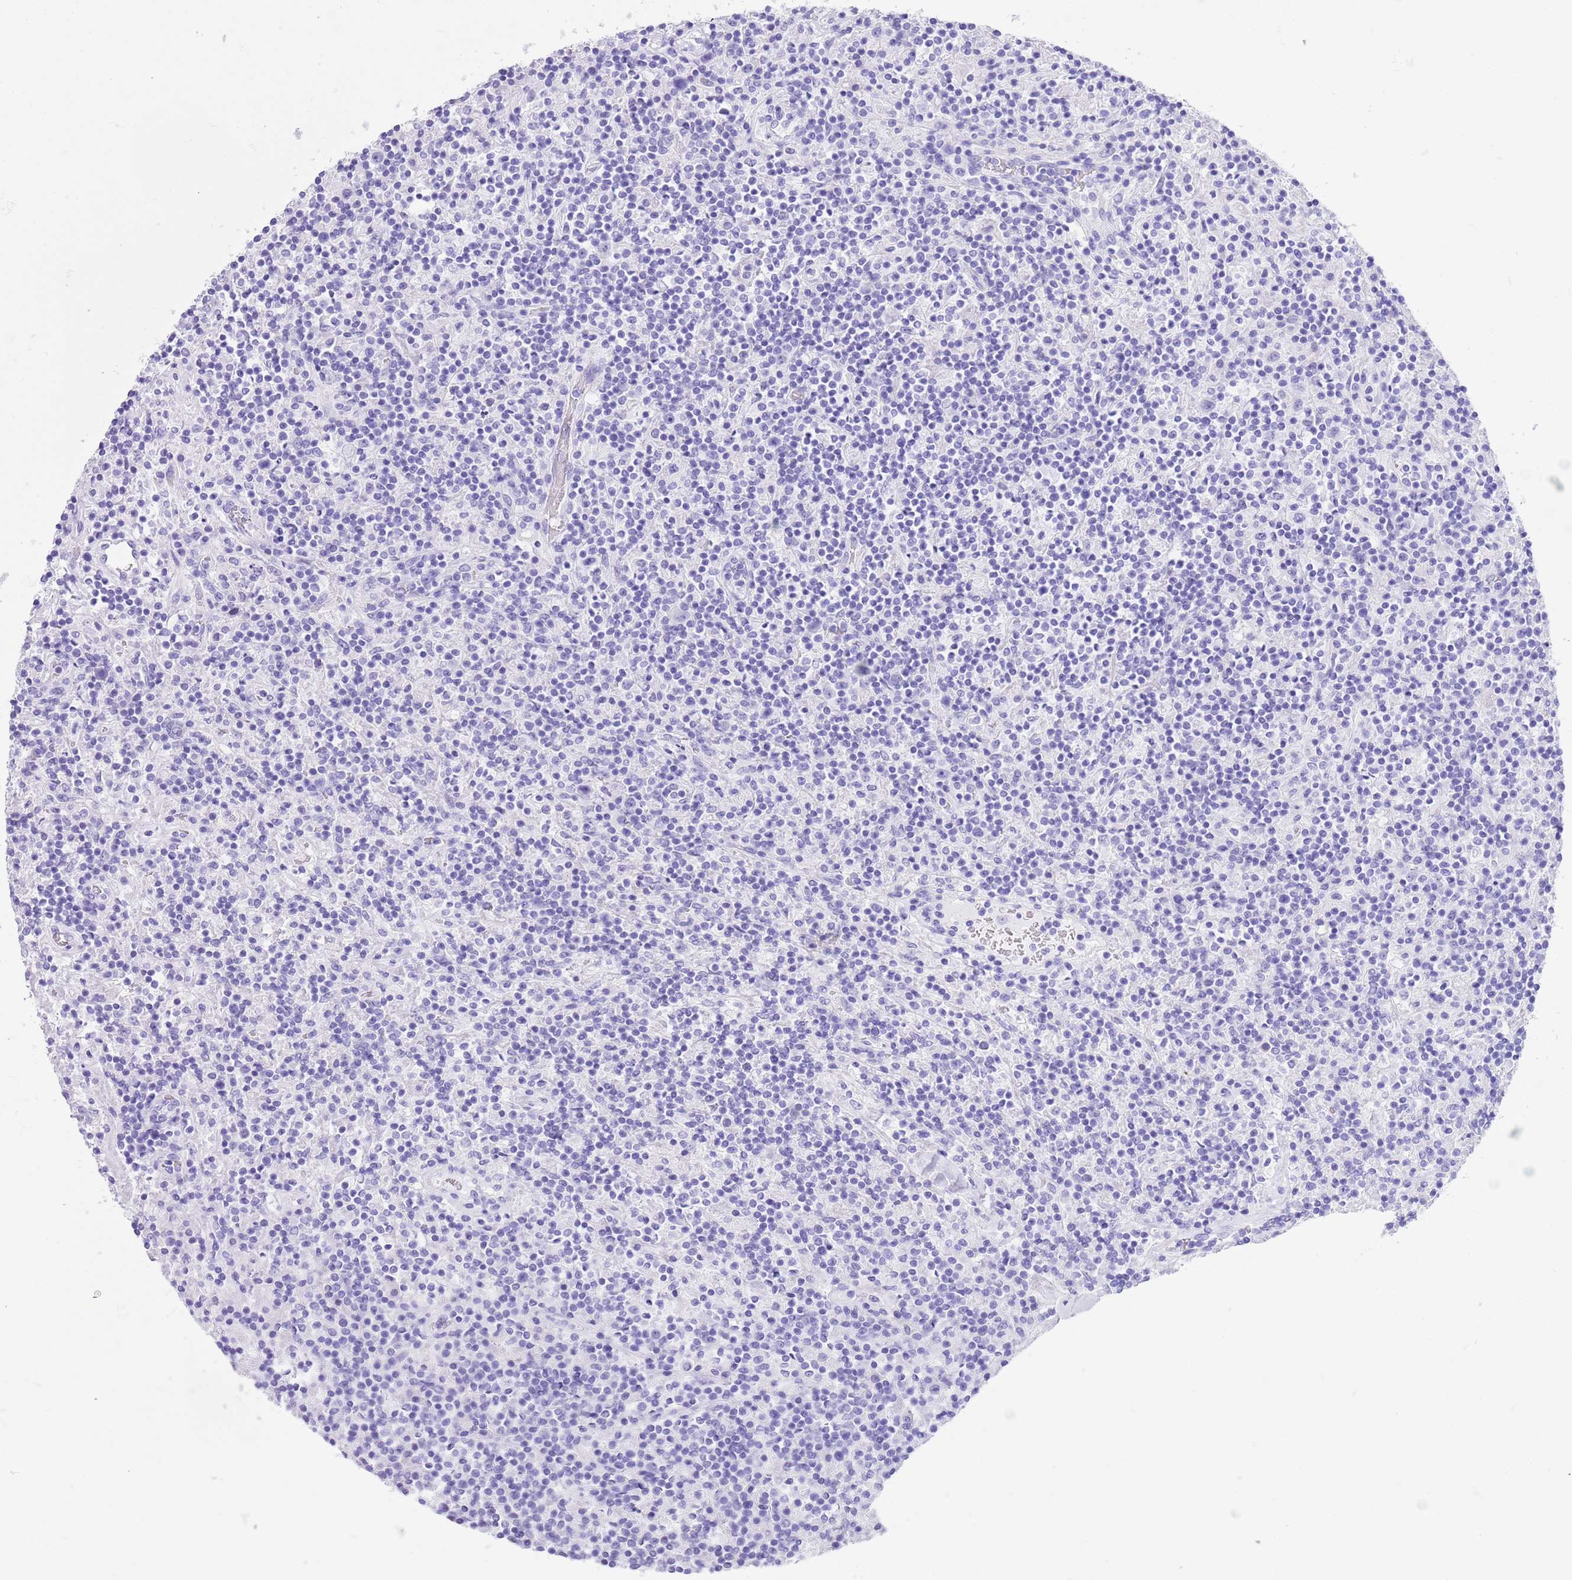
{"staining": {"intensity": "negative", "quantity": "none", "location": "none"}, "tissue": "lymphoma", "cell_type": "Tumor cells", "image_type": "cancer", "snomed": [{"axis": "morphology", "description": "Hodgkin's disease, NOS"}, {"axis": "topography", "description": "Lymph node"}], "caption": "Tumor cells are negative for protein expression in human Hodgkin's disease.", "gene": "TMEM185B", "patient": {"sex": "male", "age": 70}}